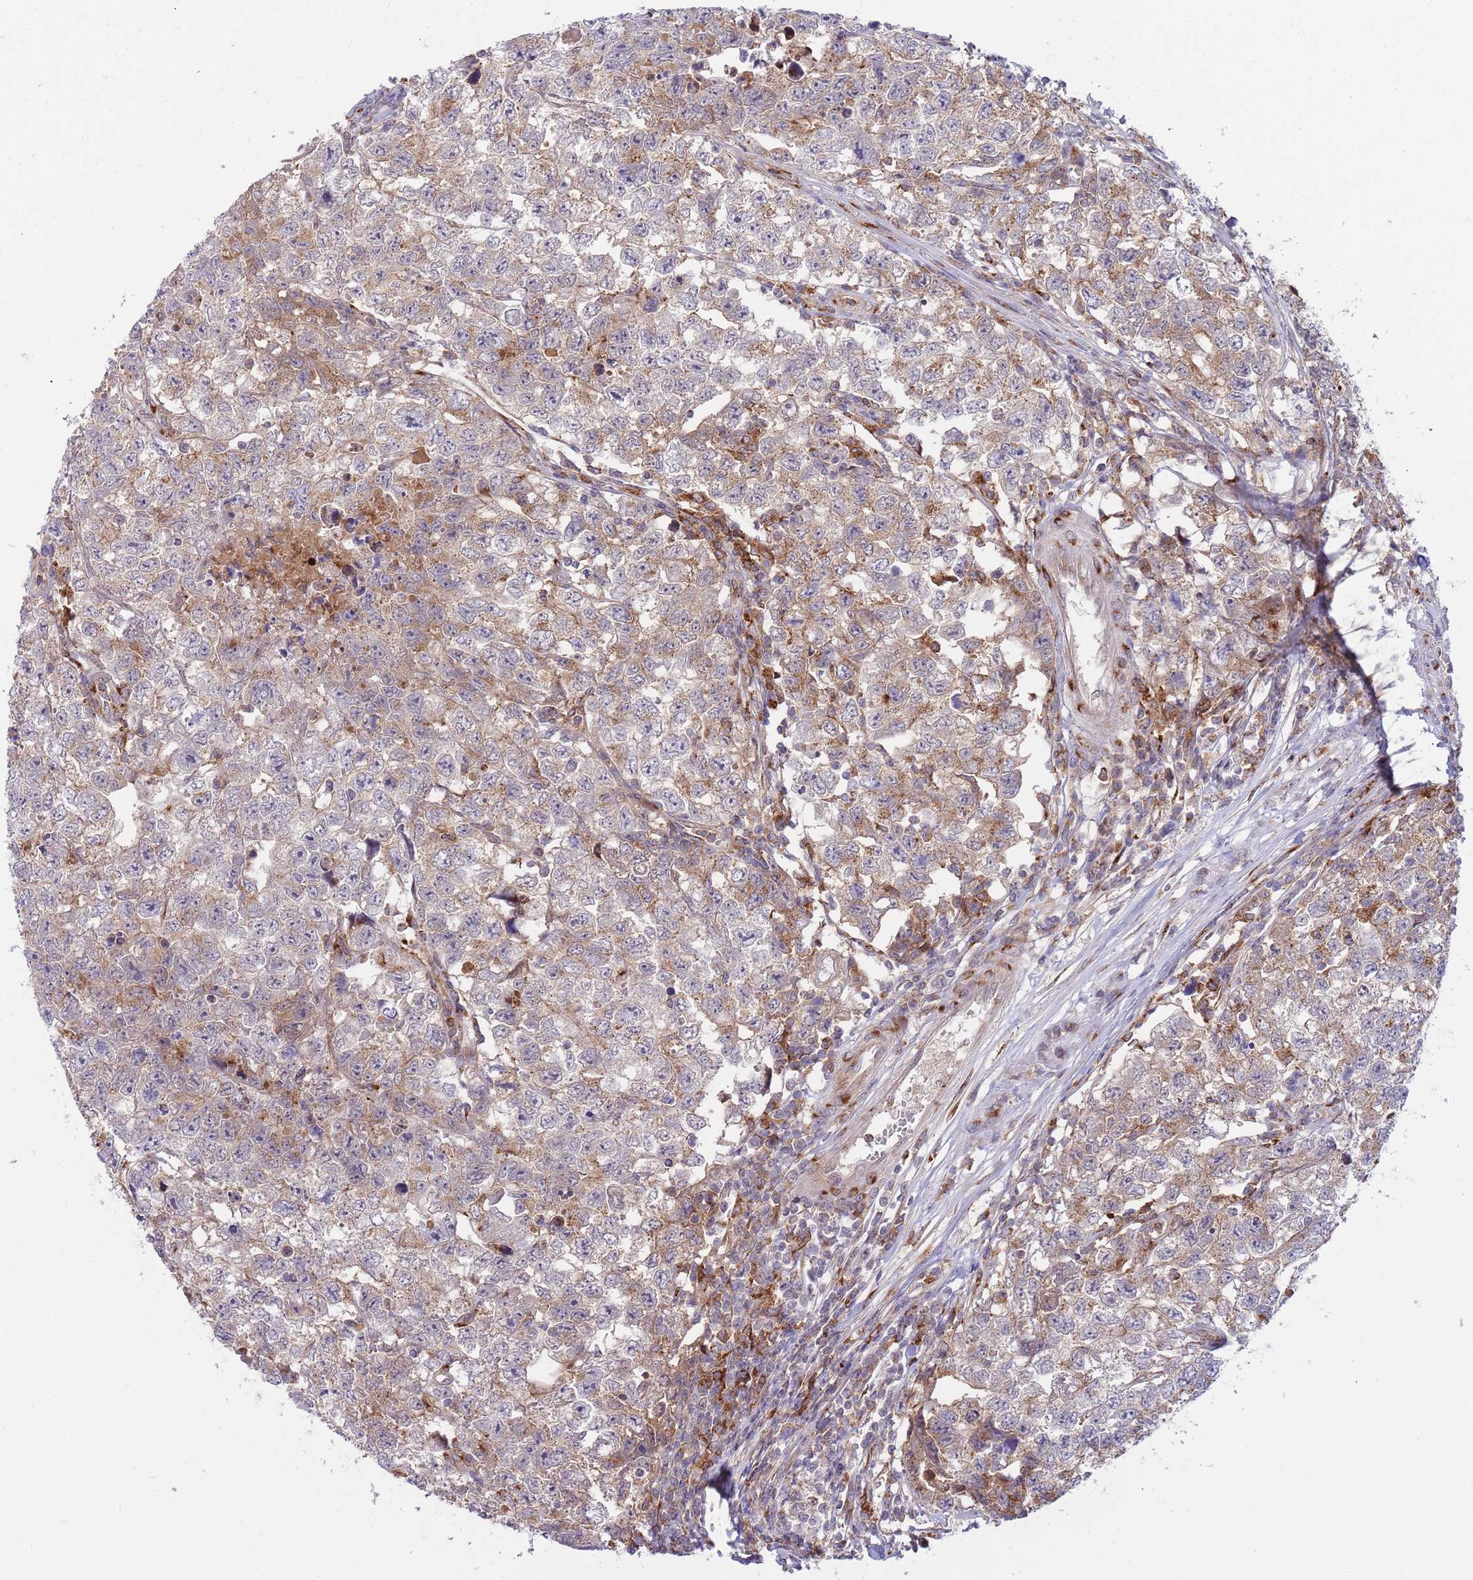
{"staining": {"intensity": "weak", "quantity": "25%-75%", "location": "cytoplasmic/membranous"}, "tissue": "testis cancer", "cell_type": "Tumor cells", "image_type": "cancer", "snomed": [{"axis": "morphology", "description": "Carcinoma, Embryonal, NOS"}, {"axis": "topography", "description": "Testis"}], "caption": "Human embryonal carcinoma (testis) stained for a protein (brown) exhibits weak cytoplasmic/membranous positive expression in approximately 25%-75% of tumor cells.", "gene": "BTBD7", "patient": {"sex": "male", "age": 22}}